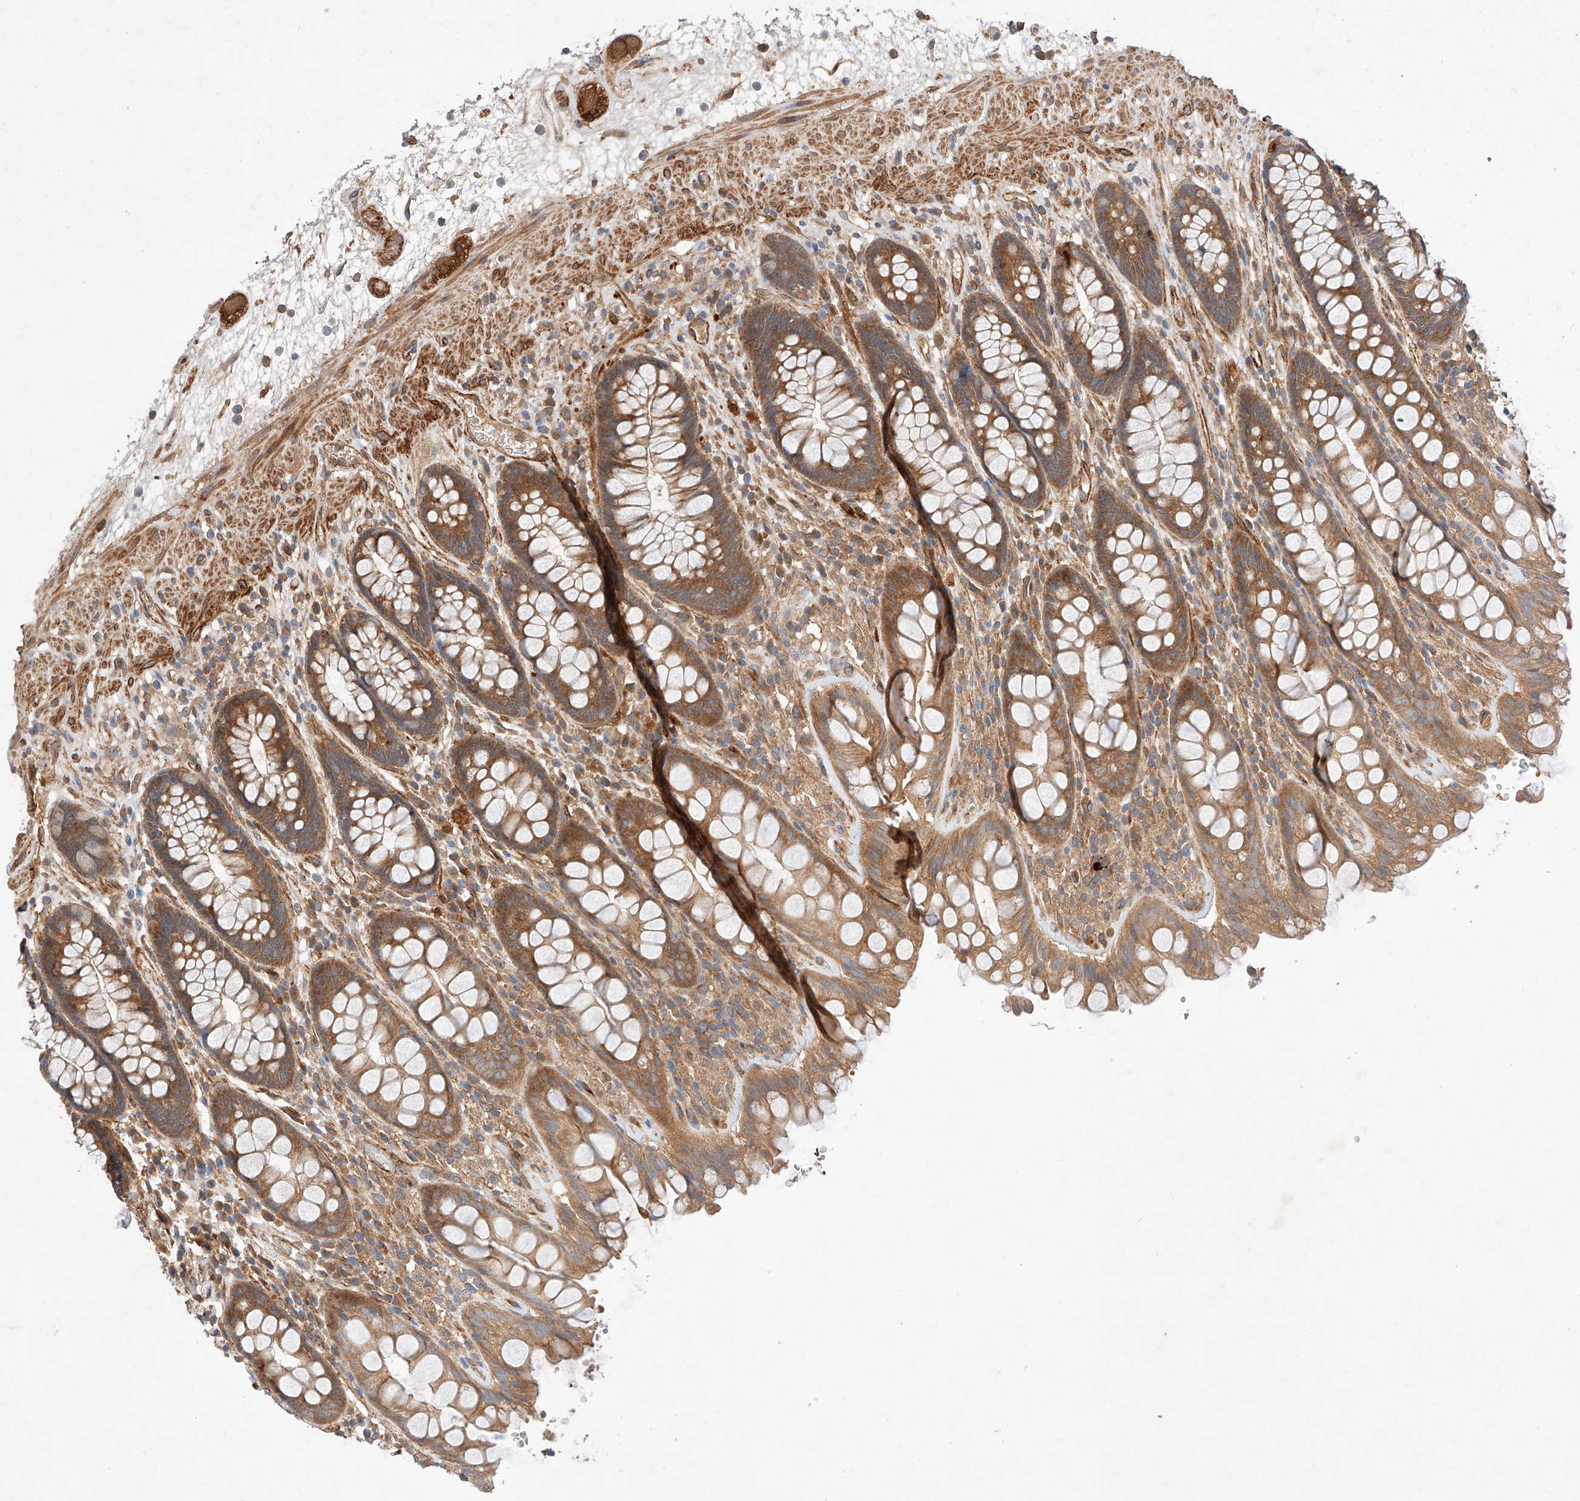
{"staining": {"intensity": "moderate", "quantity": ">75%", "location": "cytoplasmic/membranous"}, "tissue": "rectum", "cell_type": "Glandular cells", "image_type": "normal", "snomed": [{"axis": "morphology", "description": "Normal tissue, NOS"}, {"axis": "topography", "description": "Rectum"}], "caption": "Protein staining by immunohistochemistry (IHC) displays moderate cytoplasmic/membranous expression in about >75% of glandular cells in normal rectum. Nuclei are stained in blue.", "gene": "RAB23", "patient": {"sex": "male", "age": 64}}